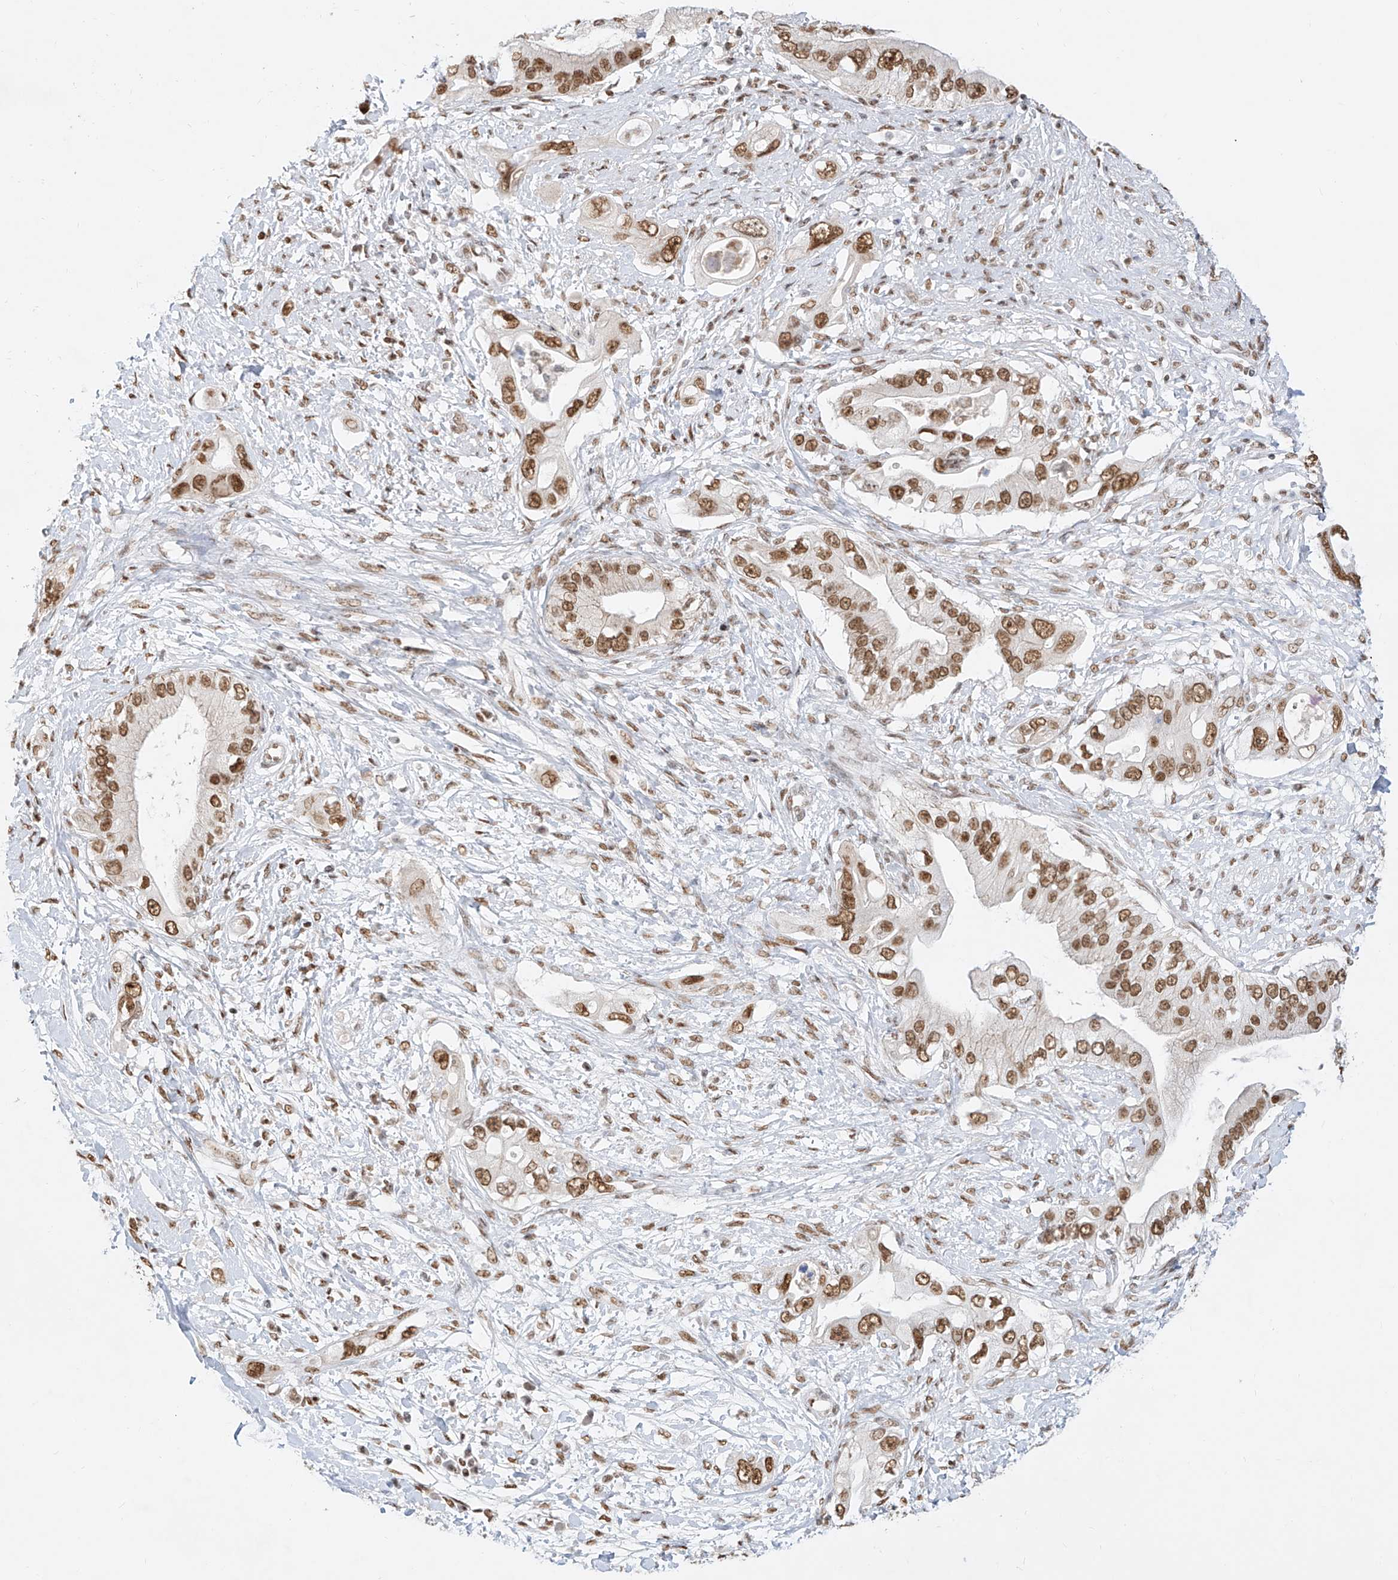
{"staining": {"intensity": "moderate", "quantity": ">75%", "location": "nuclear"}, "tissue": "pancreatic cancer", "cell_type": "Tumor cells", "image_type": "cancer", "snomed": [{"axis": "morphology", "description": "Inflammation, NOS"}, {"axis": "morphology", "description": "Adenocarcinoma, NOS"}, {"axis": "topography", "description": "Pancreas"}], "caption": "Protein analysis of adenocarcinoma (pancreatic) tissue displays moderate nuclear expression in approximately >75% of tumor cells.", "gene": "NHSL1", "patient": {"sex": "female", "age": 56}}